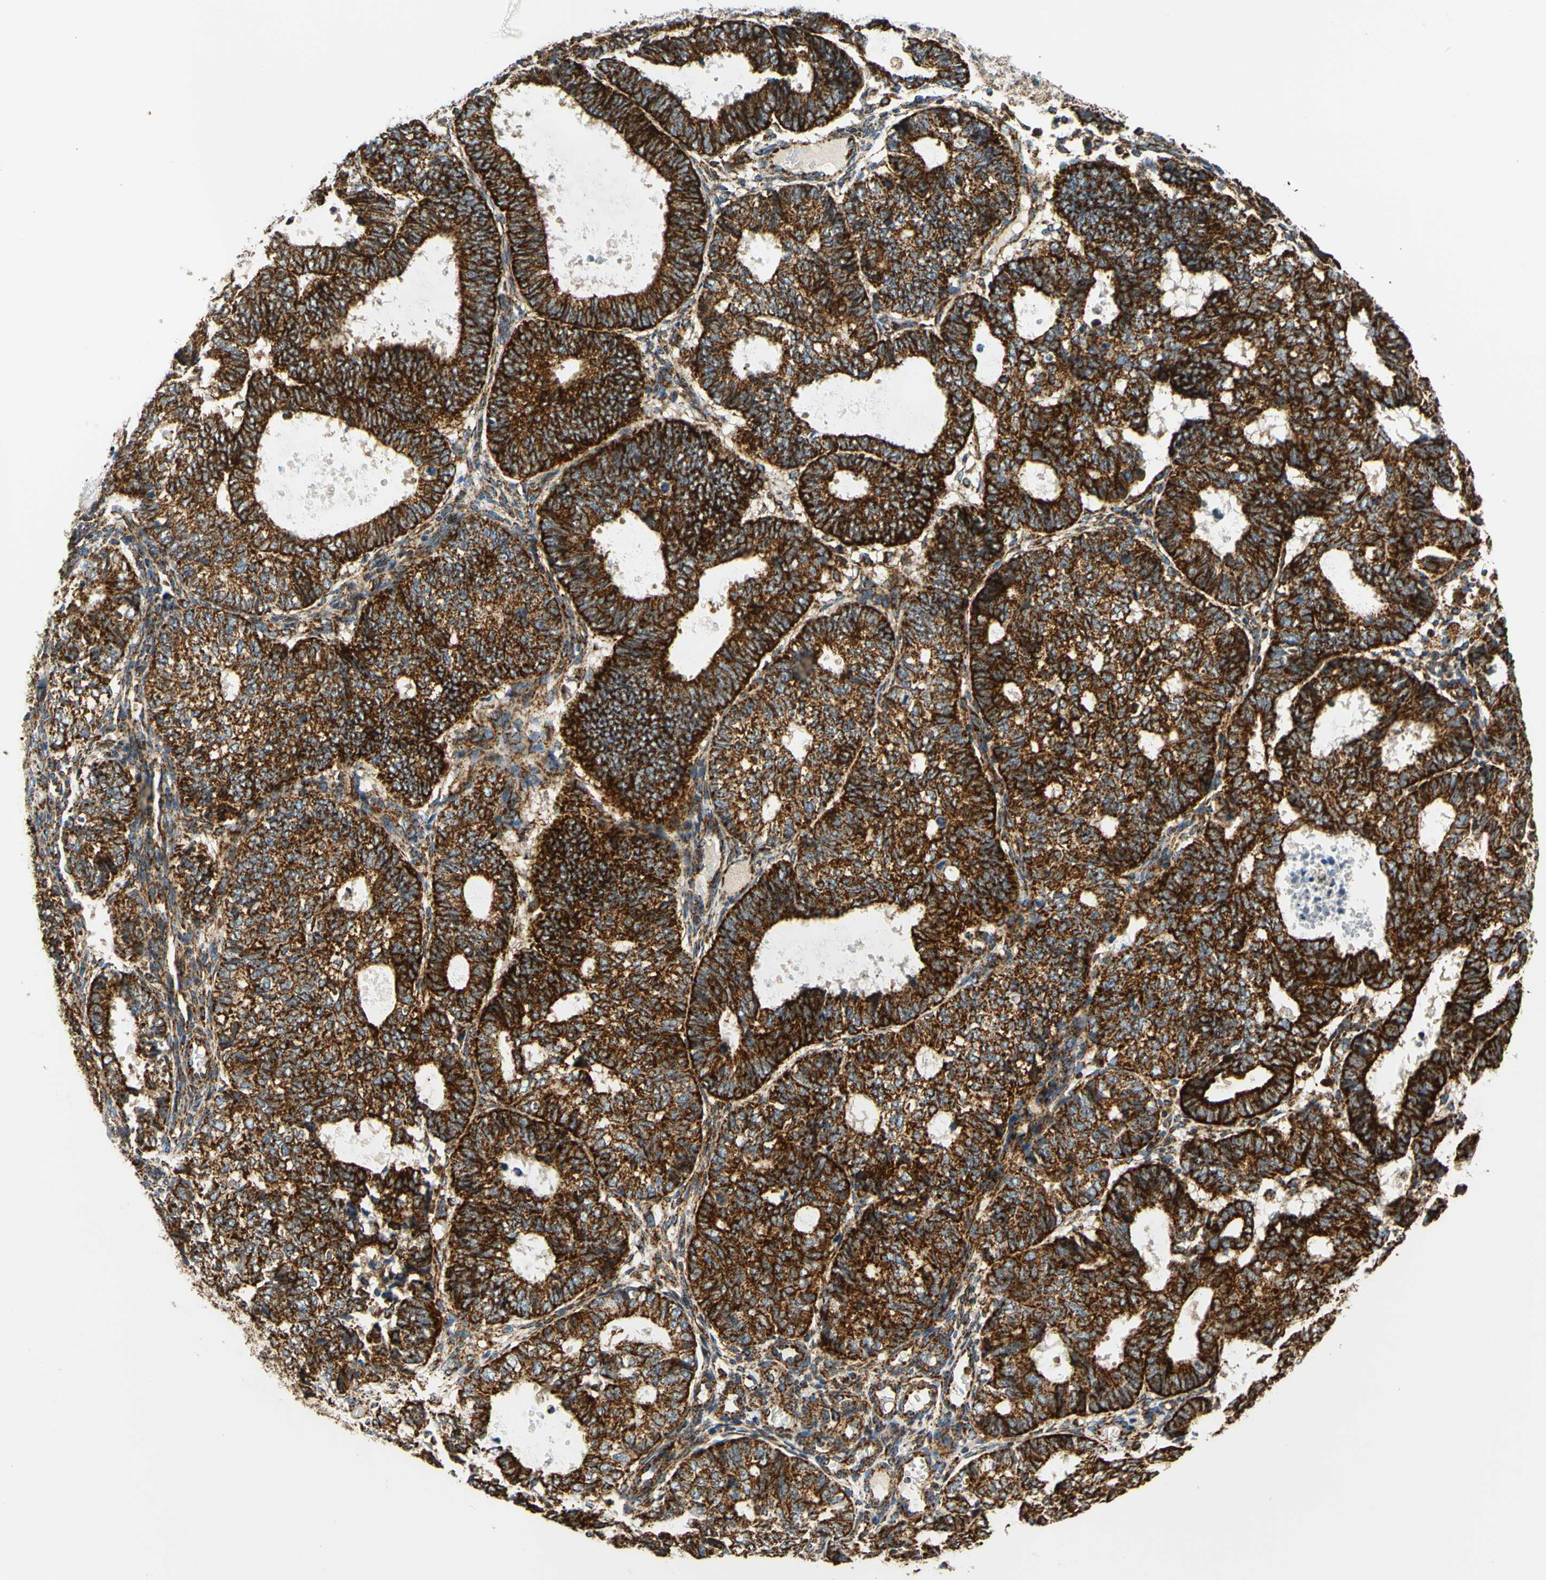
{"staining": {"intensity": "strong", "quantity": ">75%", "location": "cytoplasmic/membranous"}, "tissue": "endometrial cancer", "cell_type": "Tumor cells", "image_type": "cancer", "snomed": [{"axis": "morphology", "description": "Adenocarcinoma, NOS"}, {"axis": "topography", "description": "Uterus"}], "caption": "Protein expression by immunohistochemistry (IHC) displays strong cytoplasmic/membranous positivity in about >75% of tumor cells in endometrial cancer (adenocarcinoma). The protein is shown in brown color, while the nuclei are stained blue.", "gene": "MAVS", "patient": {"sex": "female", "age": 60}}